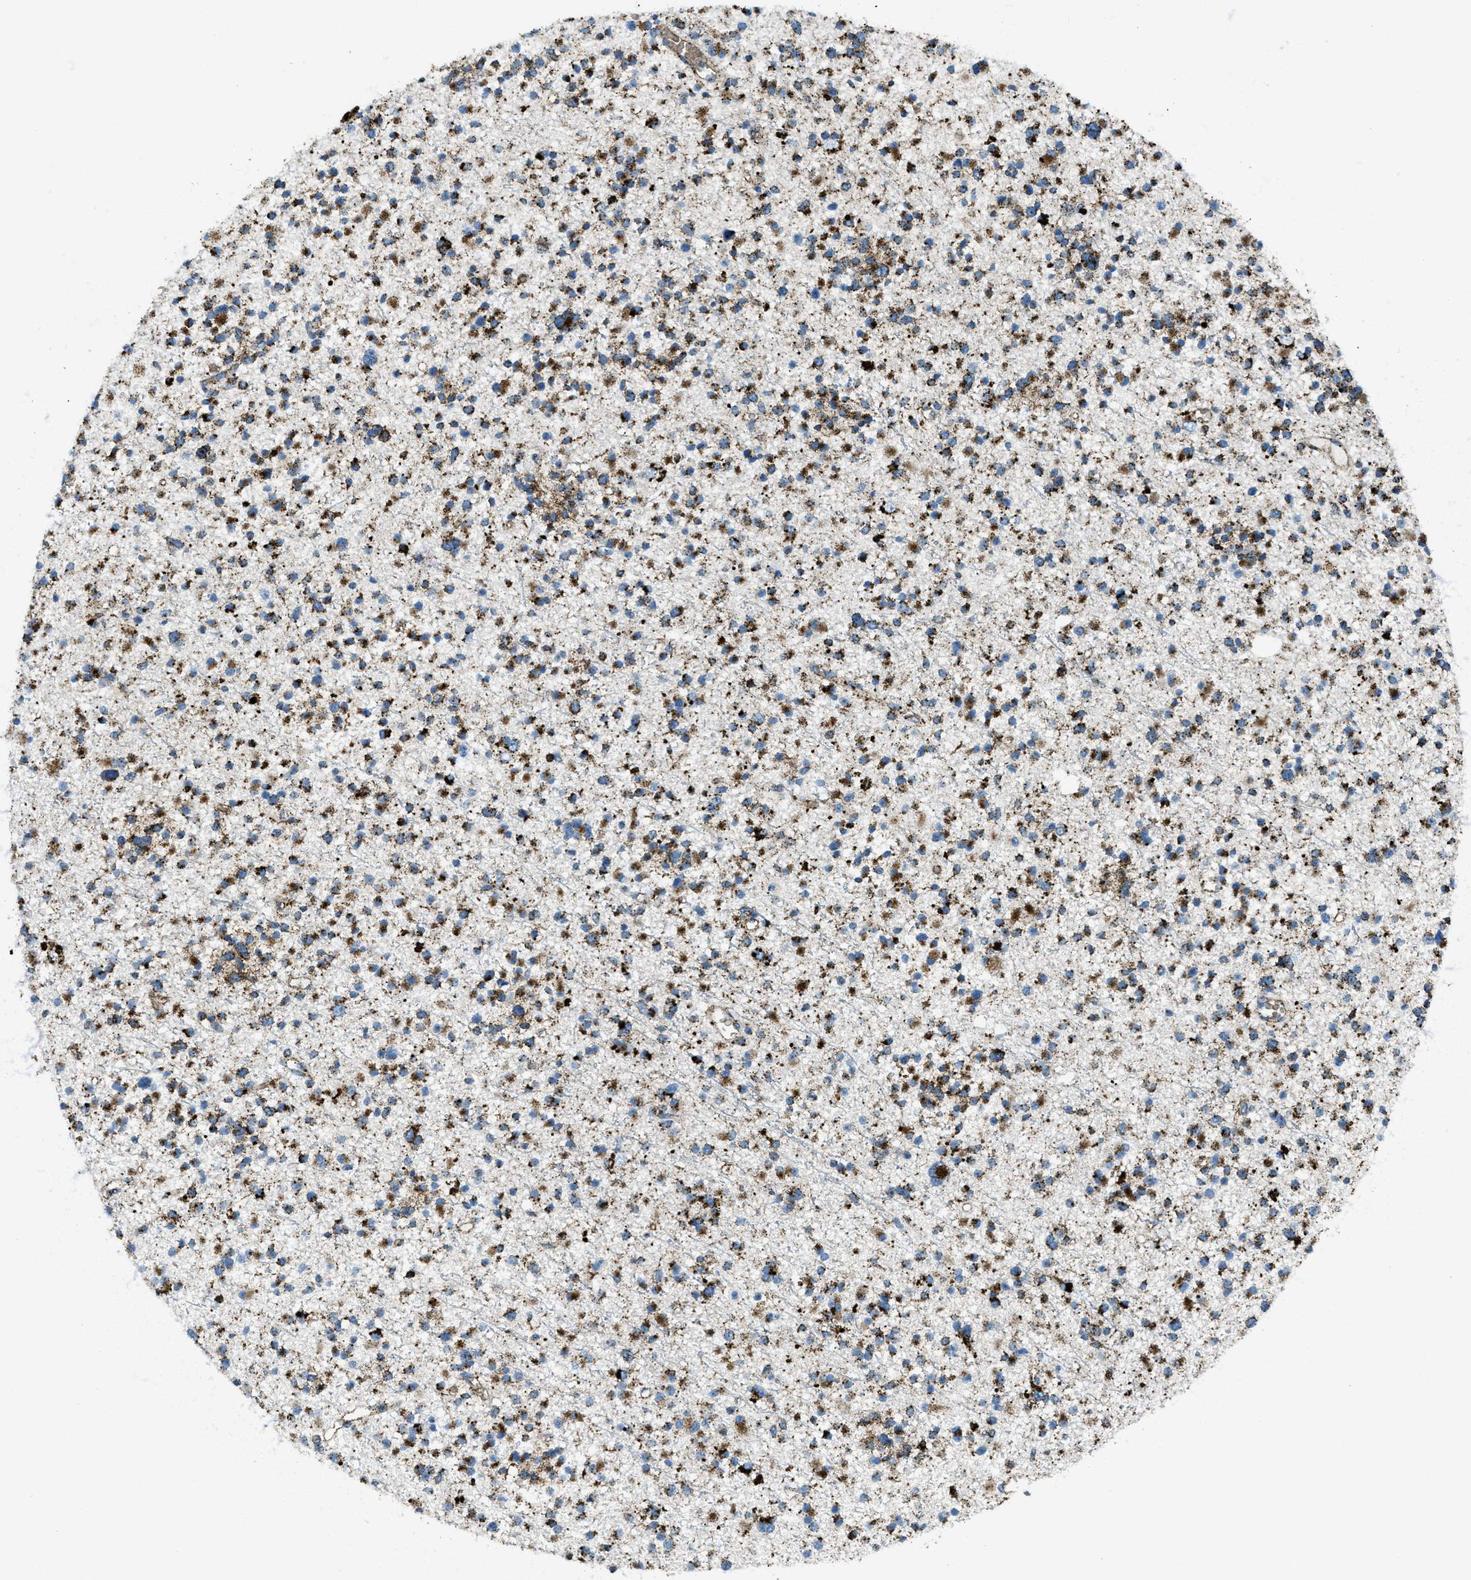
{"staining": {"intensity": "strong", "quantity": ">75%", "location": "cytoplasmic/membranous"}, "tissue": "glioma", "cell_type": "Tumor cells", "image_type": "cancer", "snomed": [{"axis": "morphology", "description": "Glioma, malignant, Low grade"}, {"axis": "topography", "description": "Brain"}], "caption": "A brown stain shows strong cytoplasmic/membranous positivity of a protein in glioma tumor cells.", "gene": "SCARB2", "patient": {"sex": "female", "age": 22}}